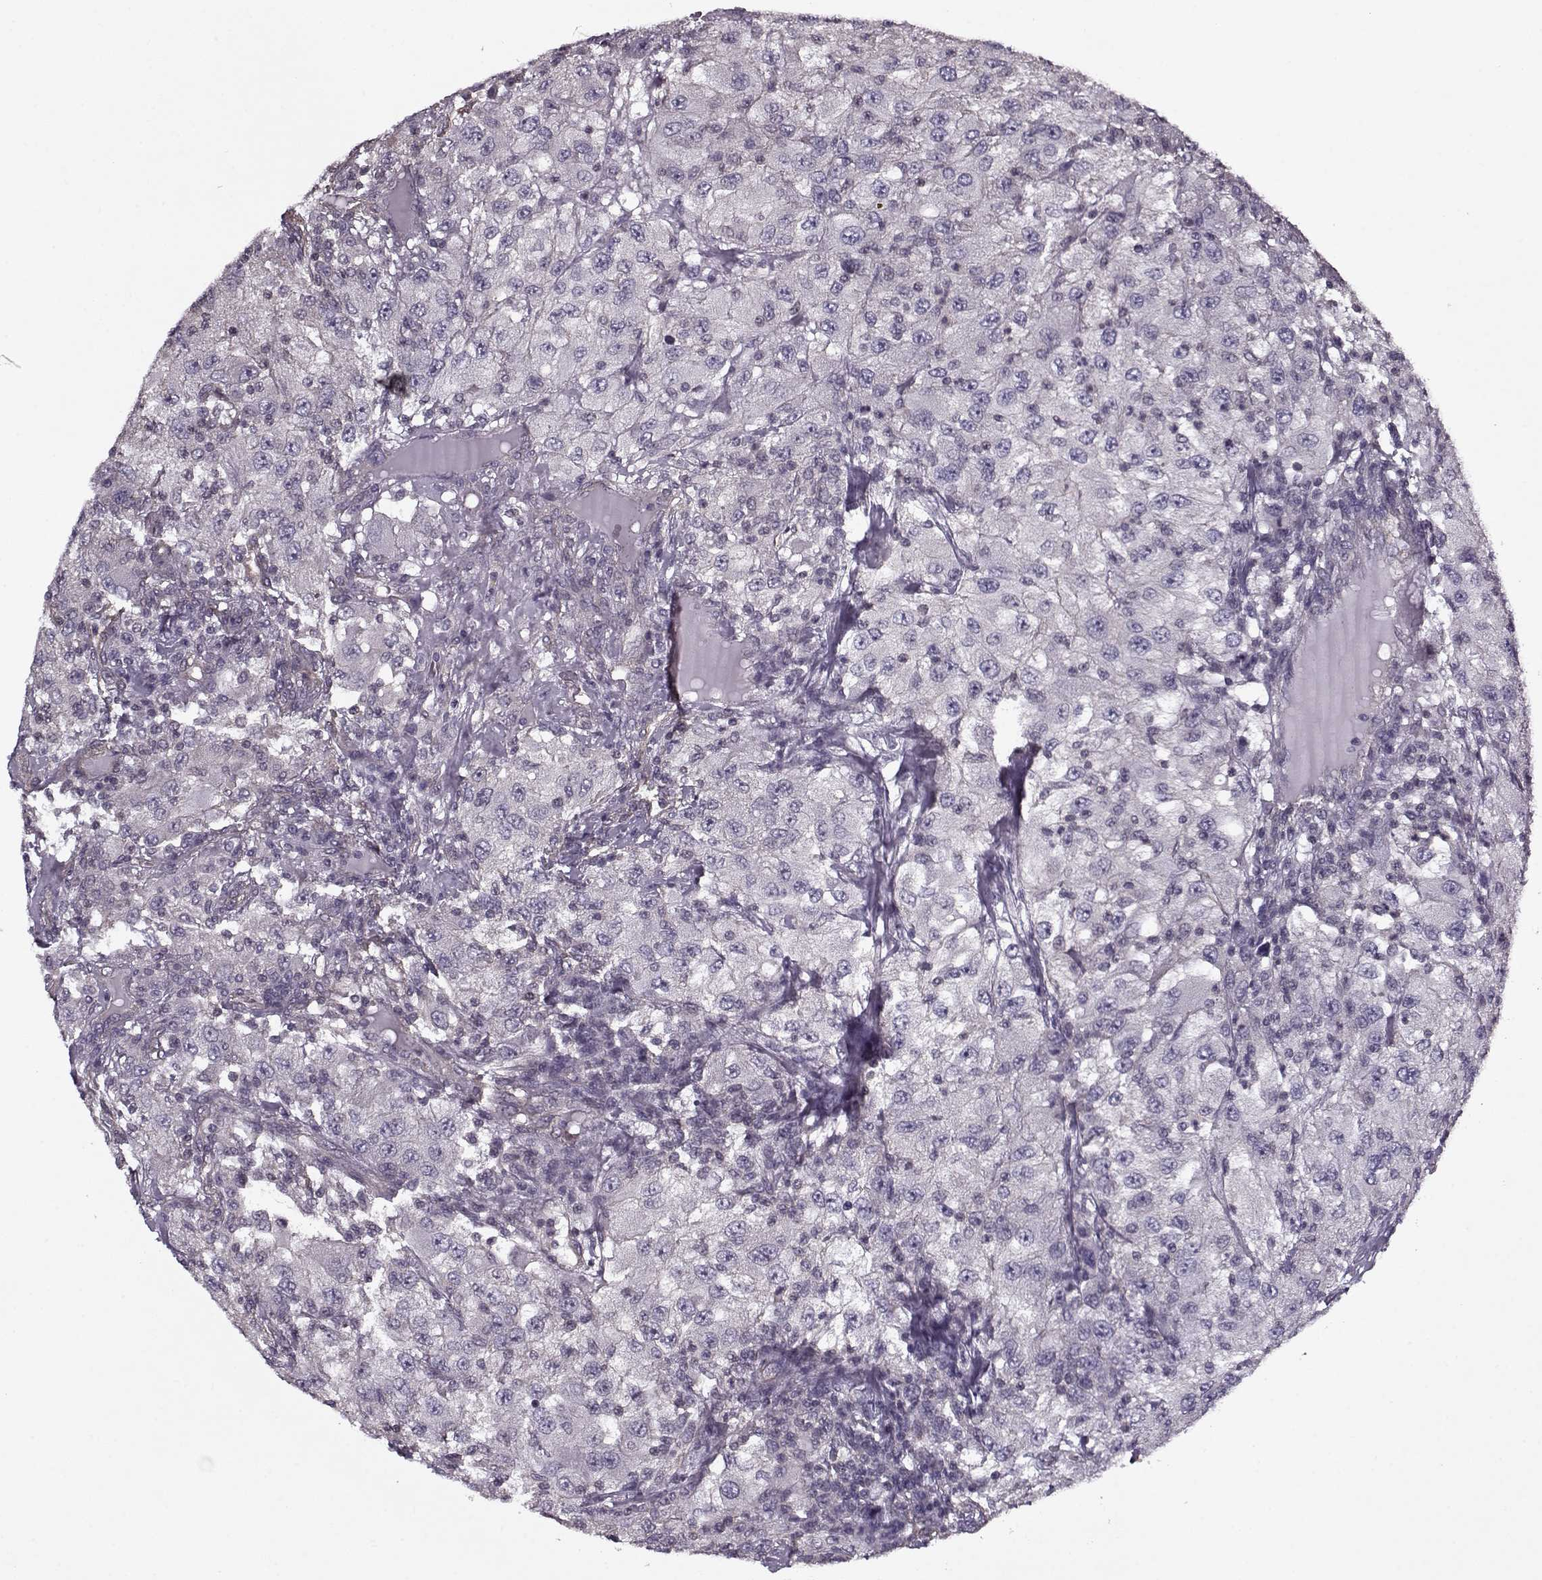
{"staining": {"intensity": "negative", "quantity": "none", "location": "none"}, "tissue": "renal cancer", "cell_type": "Tumor cells", "image_type": "cancer", "snomed": [{"axis": "morphology", "description": "Adenocarcinoma, NOS"}, {"axis": "topography", "description": "Kidney"}], "caption": "High power microscopy image of an IHC histopathology image of renal adenocarcinoma, revealing no significant positivity in tumor cells.", "gene": "KRT9", "patient": {"sex": "female", "age": 67}}